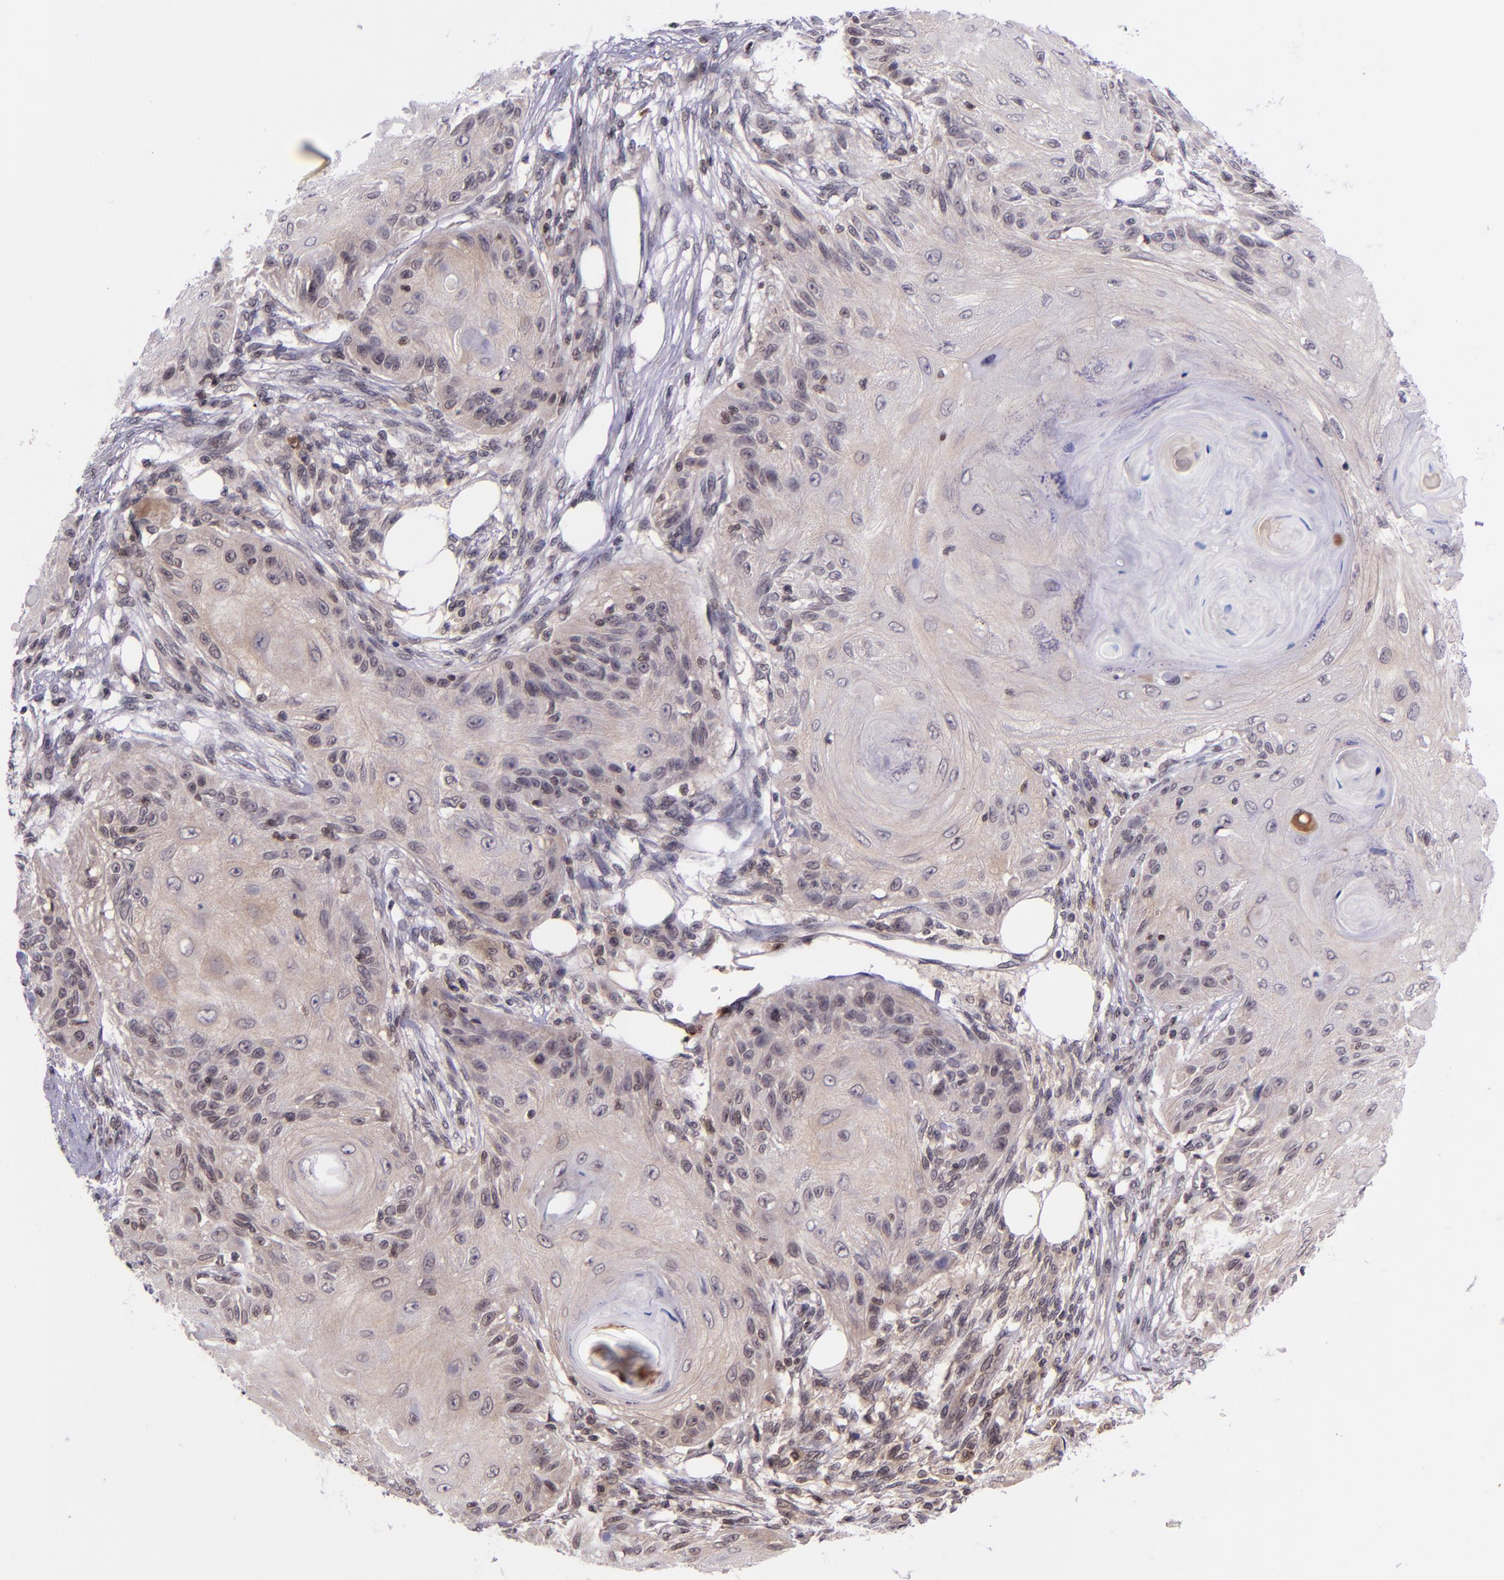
{"staining": {"intensity": "weak", "quantity": "<25%", "location": "cytoplasmic/membranous"}, "tissue": "skin cancer", "cell_type": "Tumor cells", "image_type": "cancer", "snomed": [{"axis": "morphology", "description": "Squamous cell carcinoma, NOS"}, {"axis": "topography", "description": "Skin"}], "caption": "Immunohistochemistry (IHC) image of human skin cancer (squamous cell carcinoma) stained for a protein (brown), which reveals no positivity in tumor cells. (DAB IHC visualized using brightfield microscopy, high magnification).", "gene": "SELL", "patient": {"sex": "female", "age": 88}}